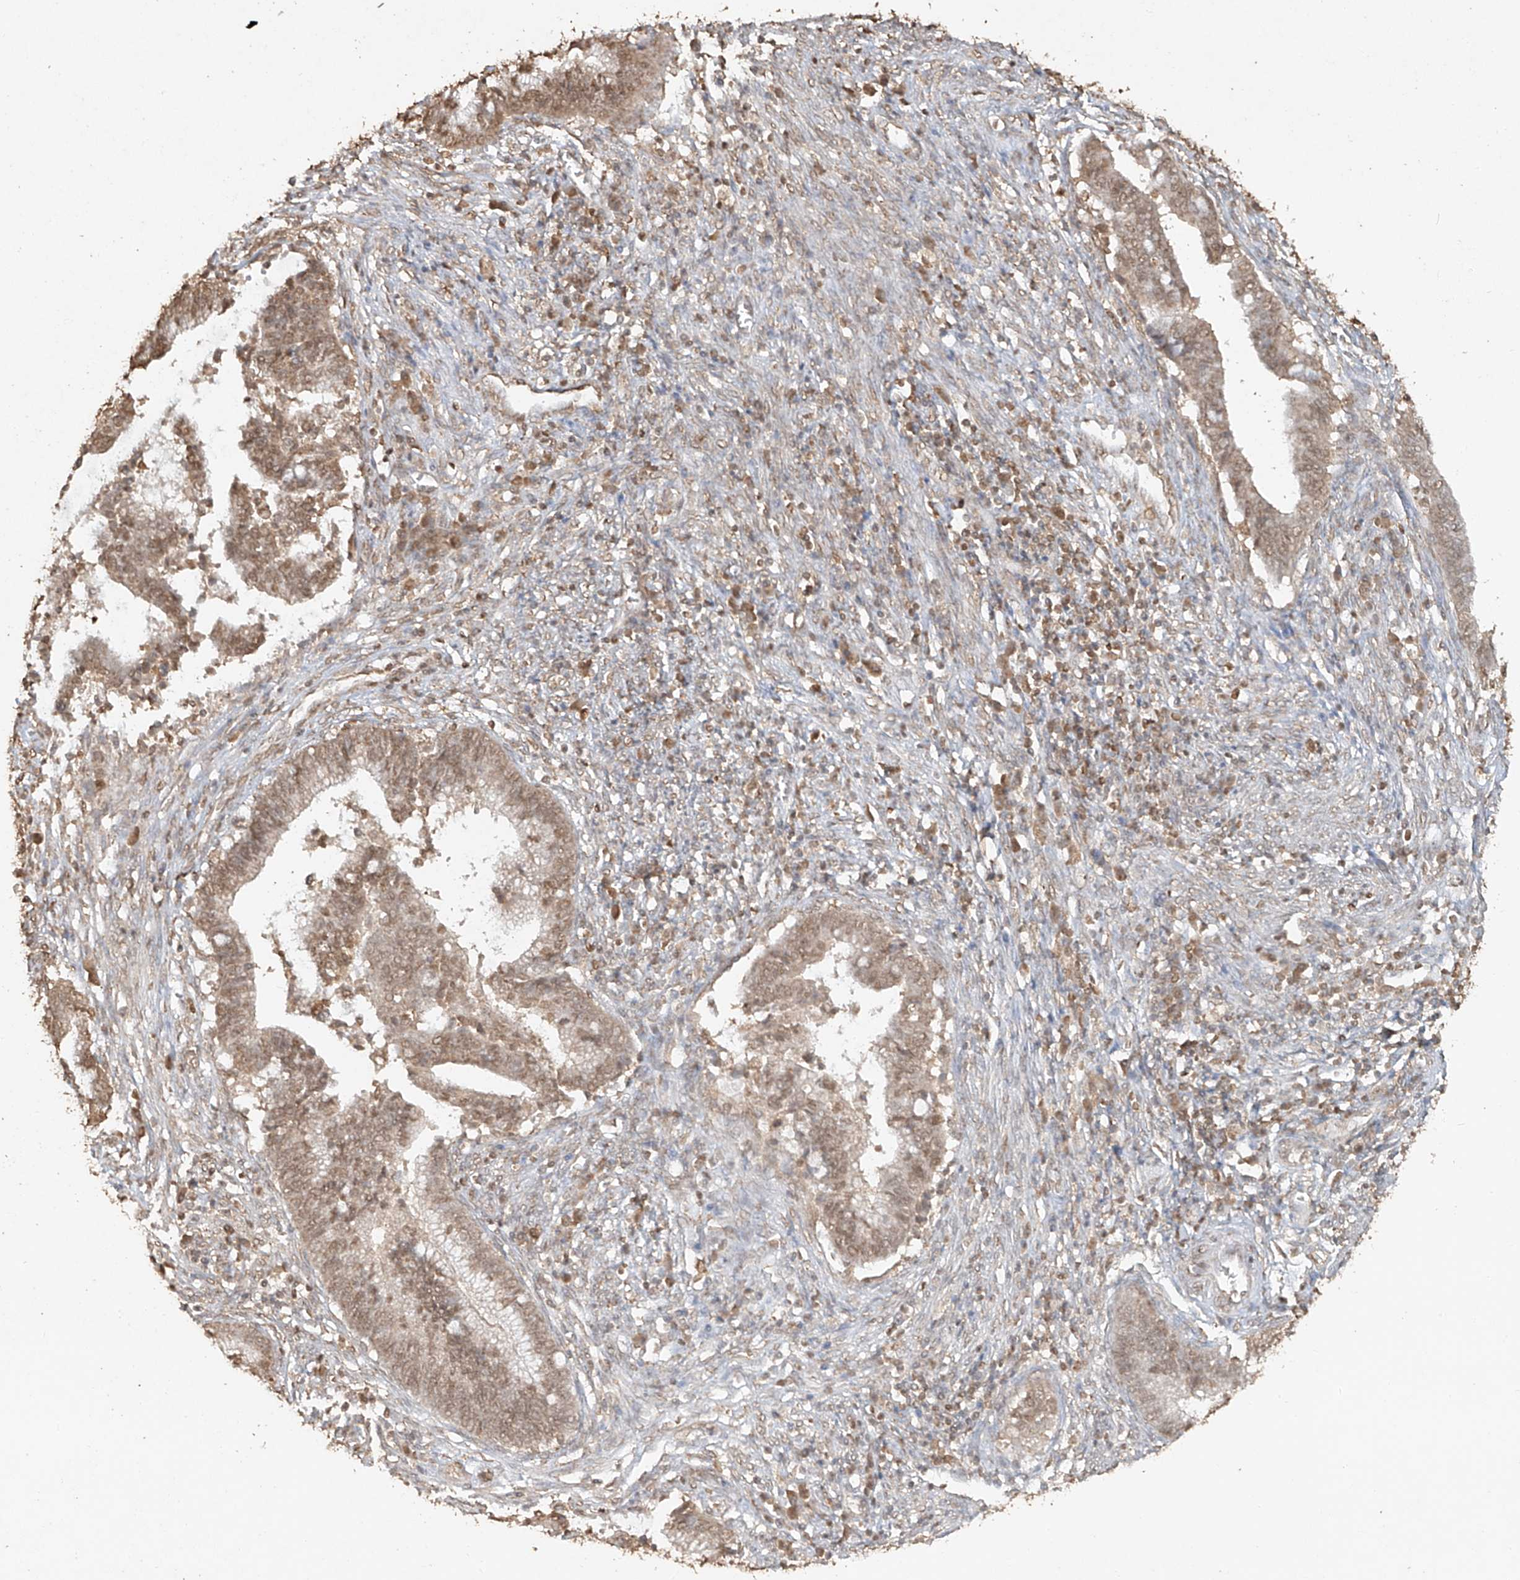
{"staining": {"intensity": "moderate", "quantity": ">75%", "location": "nuclear"}, "tissue": "cervical cancer", "cell_type": "Tumor cells", "image_type": "cancer", "snomed": [{"axis": "morphology", "description": "Adenocarcinoma, NOS"}, {"axis": "topography", "description": "Cervix"}], "caption": "Immunohistochemical staining of human cervical adenocarcinoma exhibits medium levels of moderate nuclear protein expression in approximately >75% of tumor cells.", "gene": "TIGAR", "patient": {"sex": "female", "age": 44}}